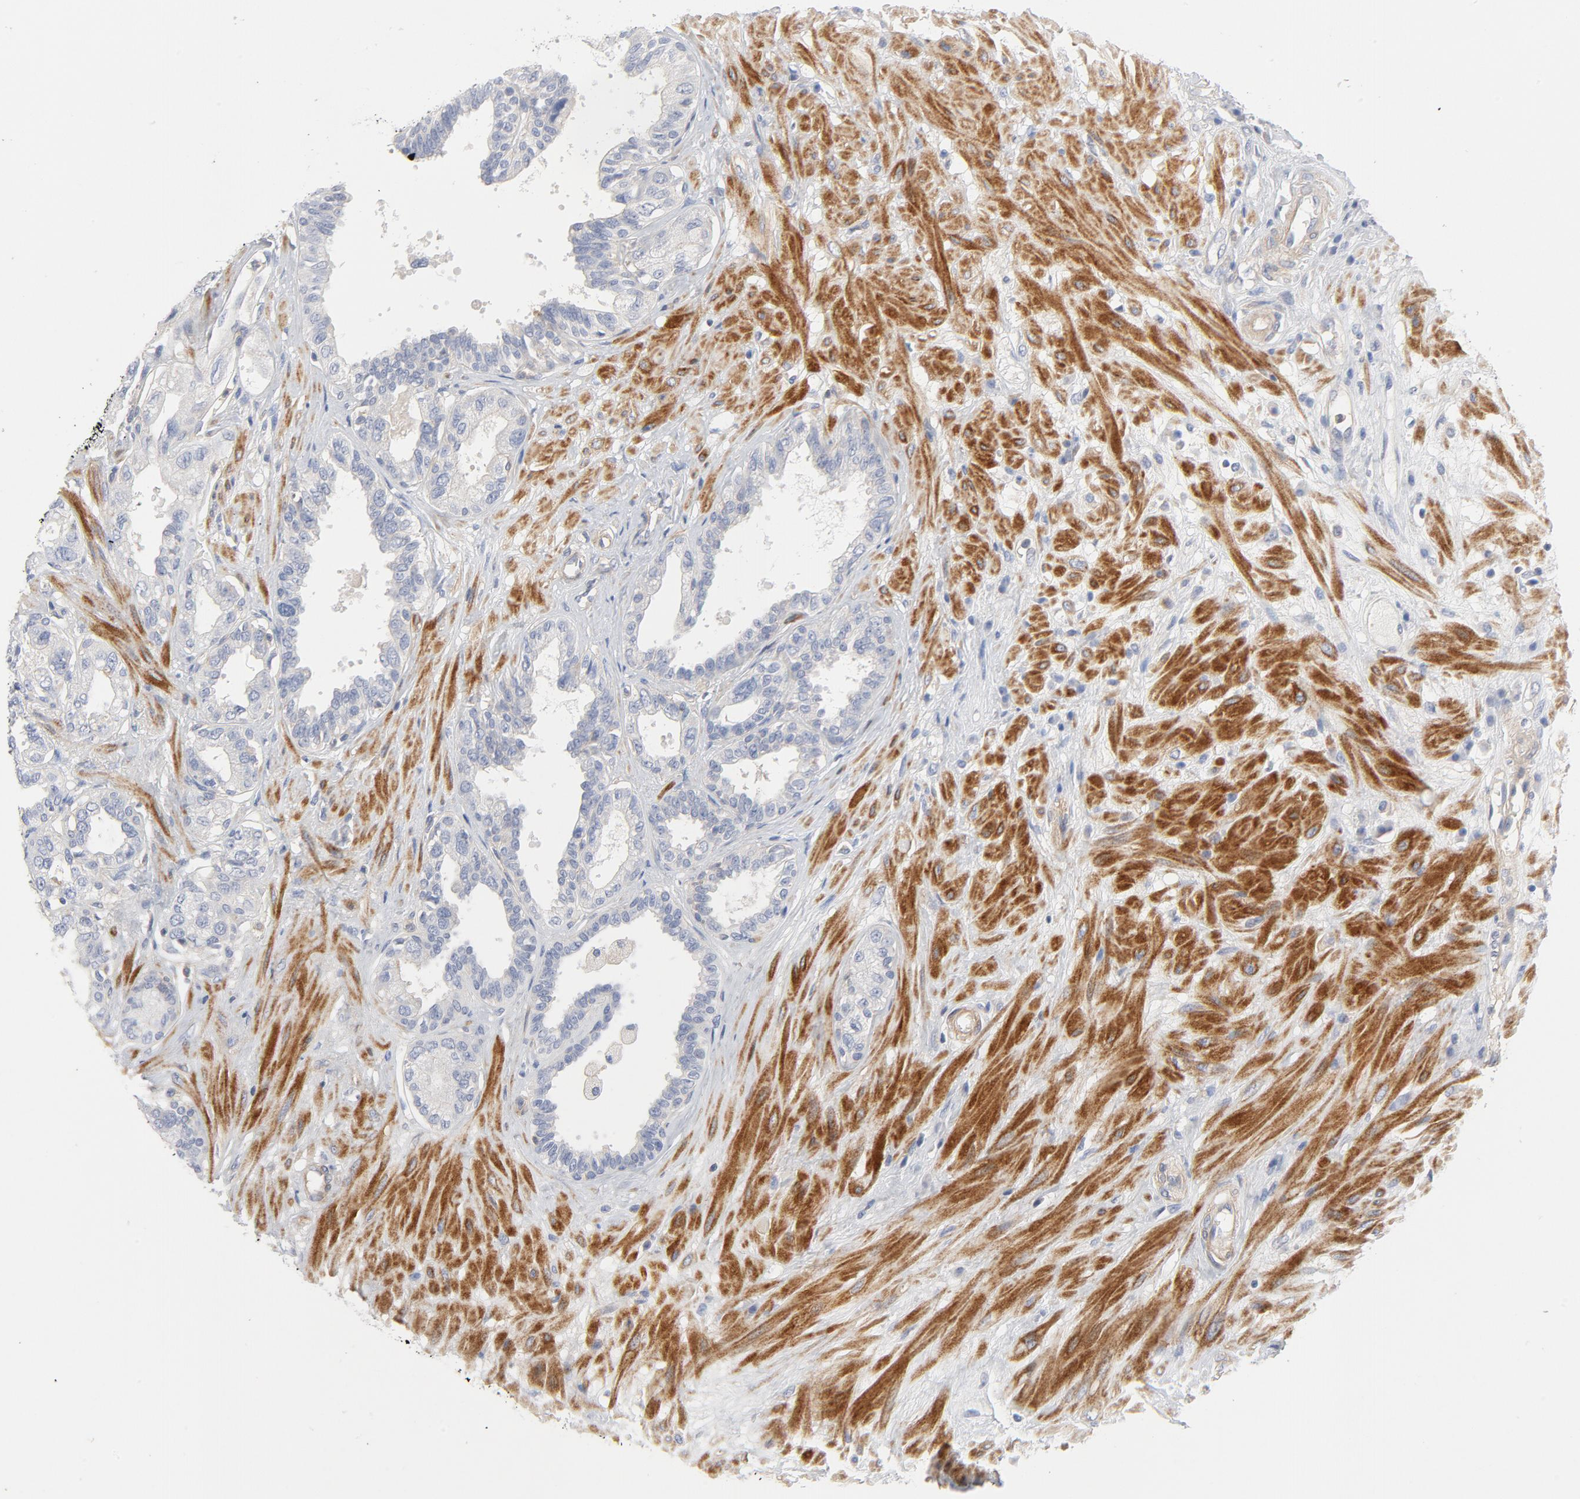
{"staining": {"intensity": "negative", "quantity": "none", "location": "none"}, "tissue": "seminal vesicle", "cell_type": "Glandular cells", "image_type": "normal", "snomed": [{"axis": "morphology", "description": "Normal tissue, NOS"}, {"axis": "topography", "description": "Seminal veicle"}], "caption": "High magnification brightfield microscopy of normal seminal vesicle stained with DAB (3,3'-diaminobenzidine) (brown) and counterstained with hematoxylin (blue): glandular cells show no significant expression. (DAB immunohistochemistry (IHC), high magnification).", "gene": "ROCK1", "patient": {"sex": "male", "age": 61}}